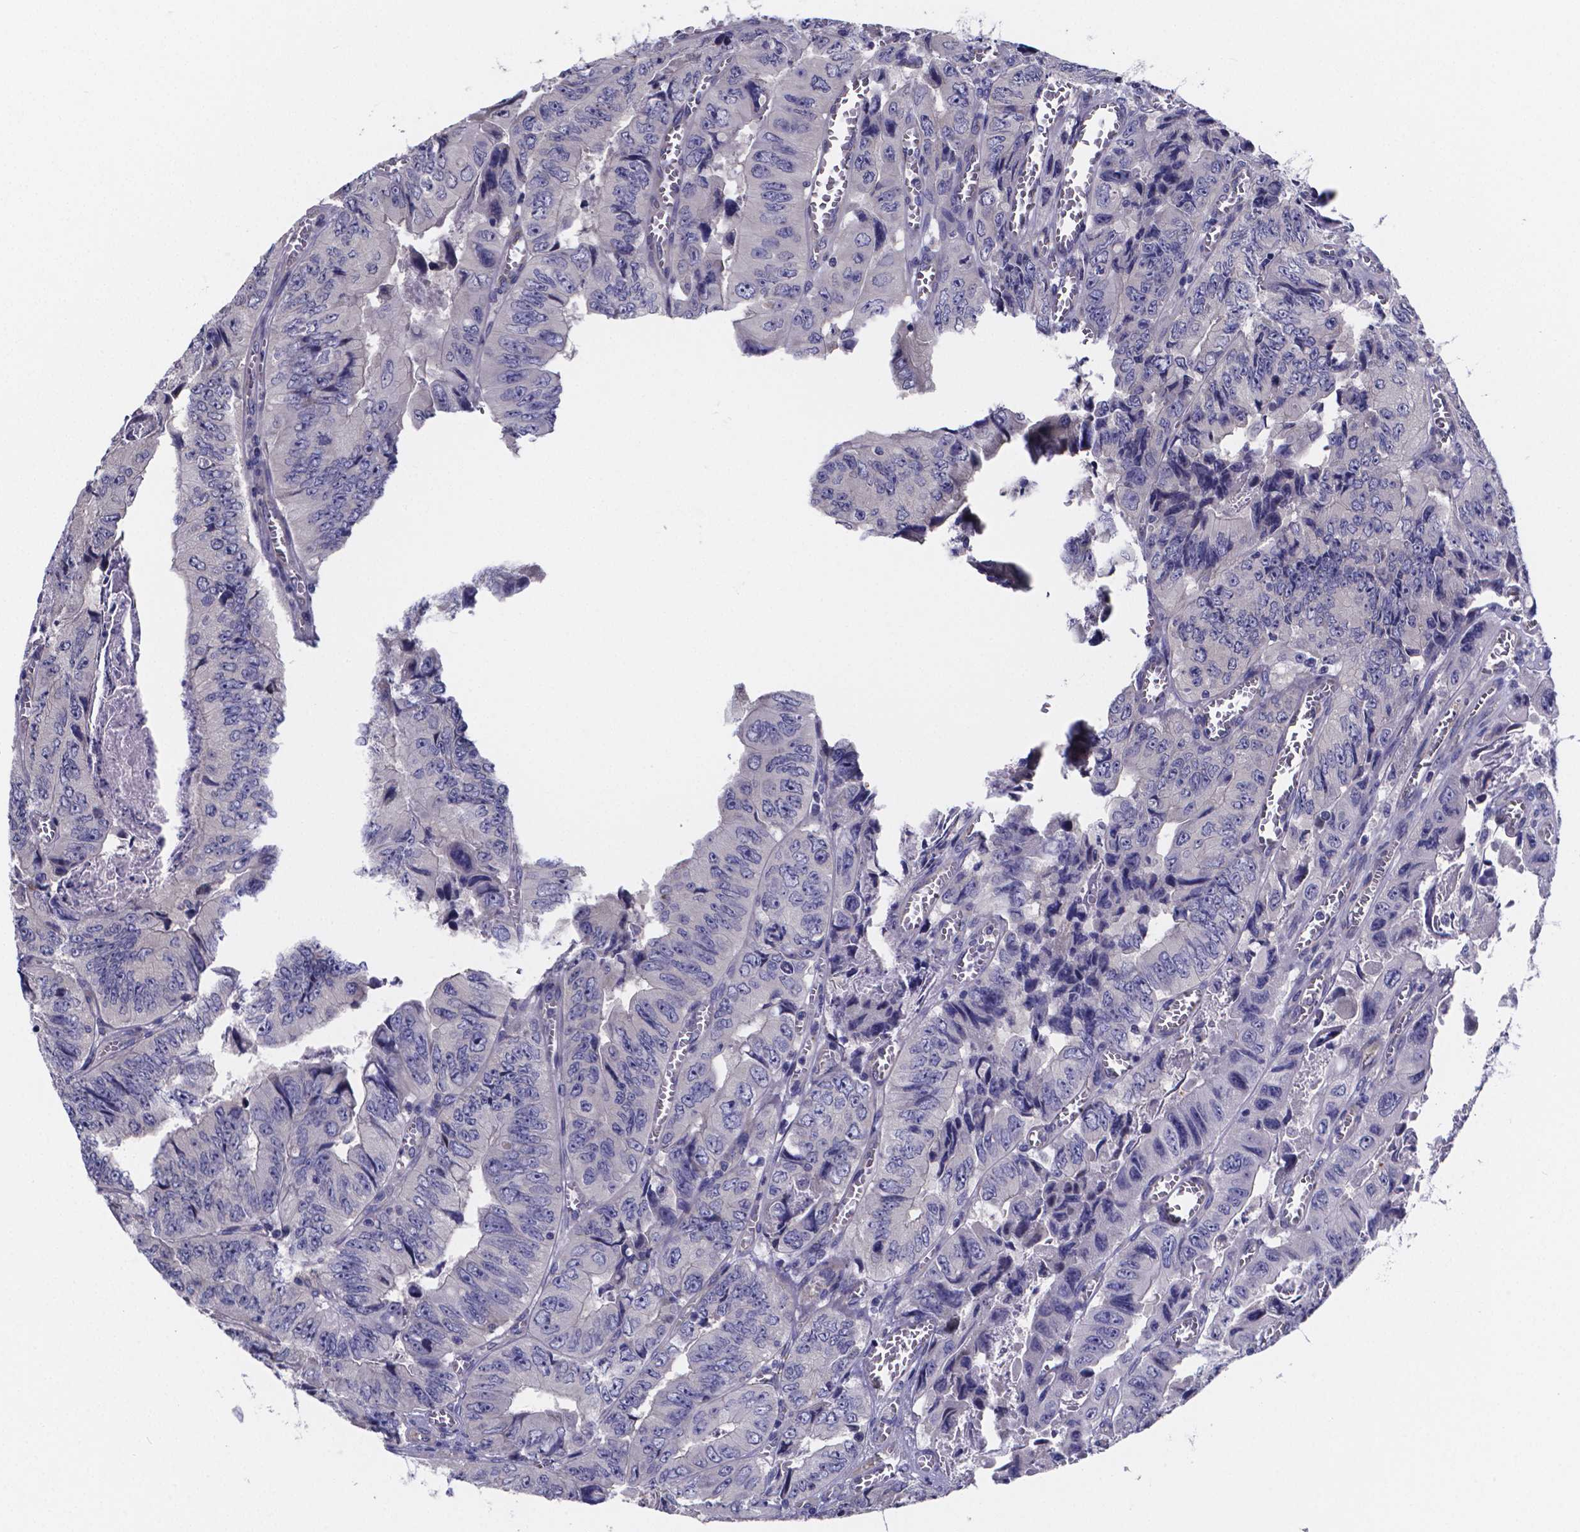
{"staining": {"intensity": "negative", "quantity": "none", "location": "none"}, "tissue": "colorectal cancer", "cell_type": "Tumor cells", "image_type": "cancer", "snomed": [{"axis": "morphology", "description": "Adenocarcinoma, NOS"}, {"axis": "topography", "description": "Colon"}], "caption": "Immunohistochemistry of human colorectal adenocarcinoma exhibits no staining in tumor cells.", "gene": "SFRP4", "patient": {"sex": "female", "age": 84}}